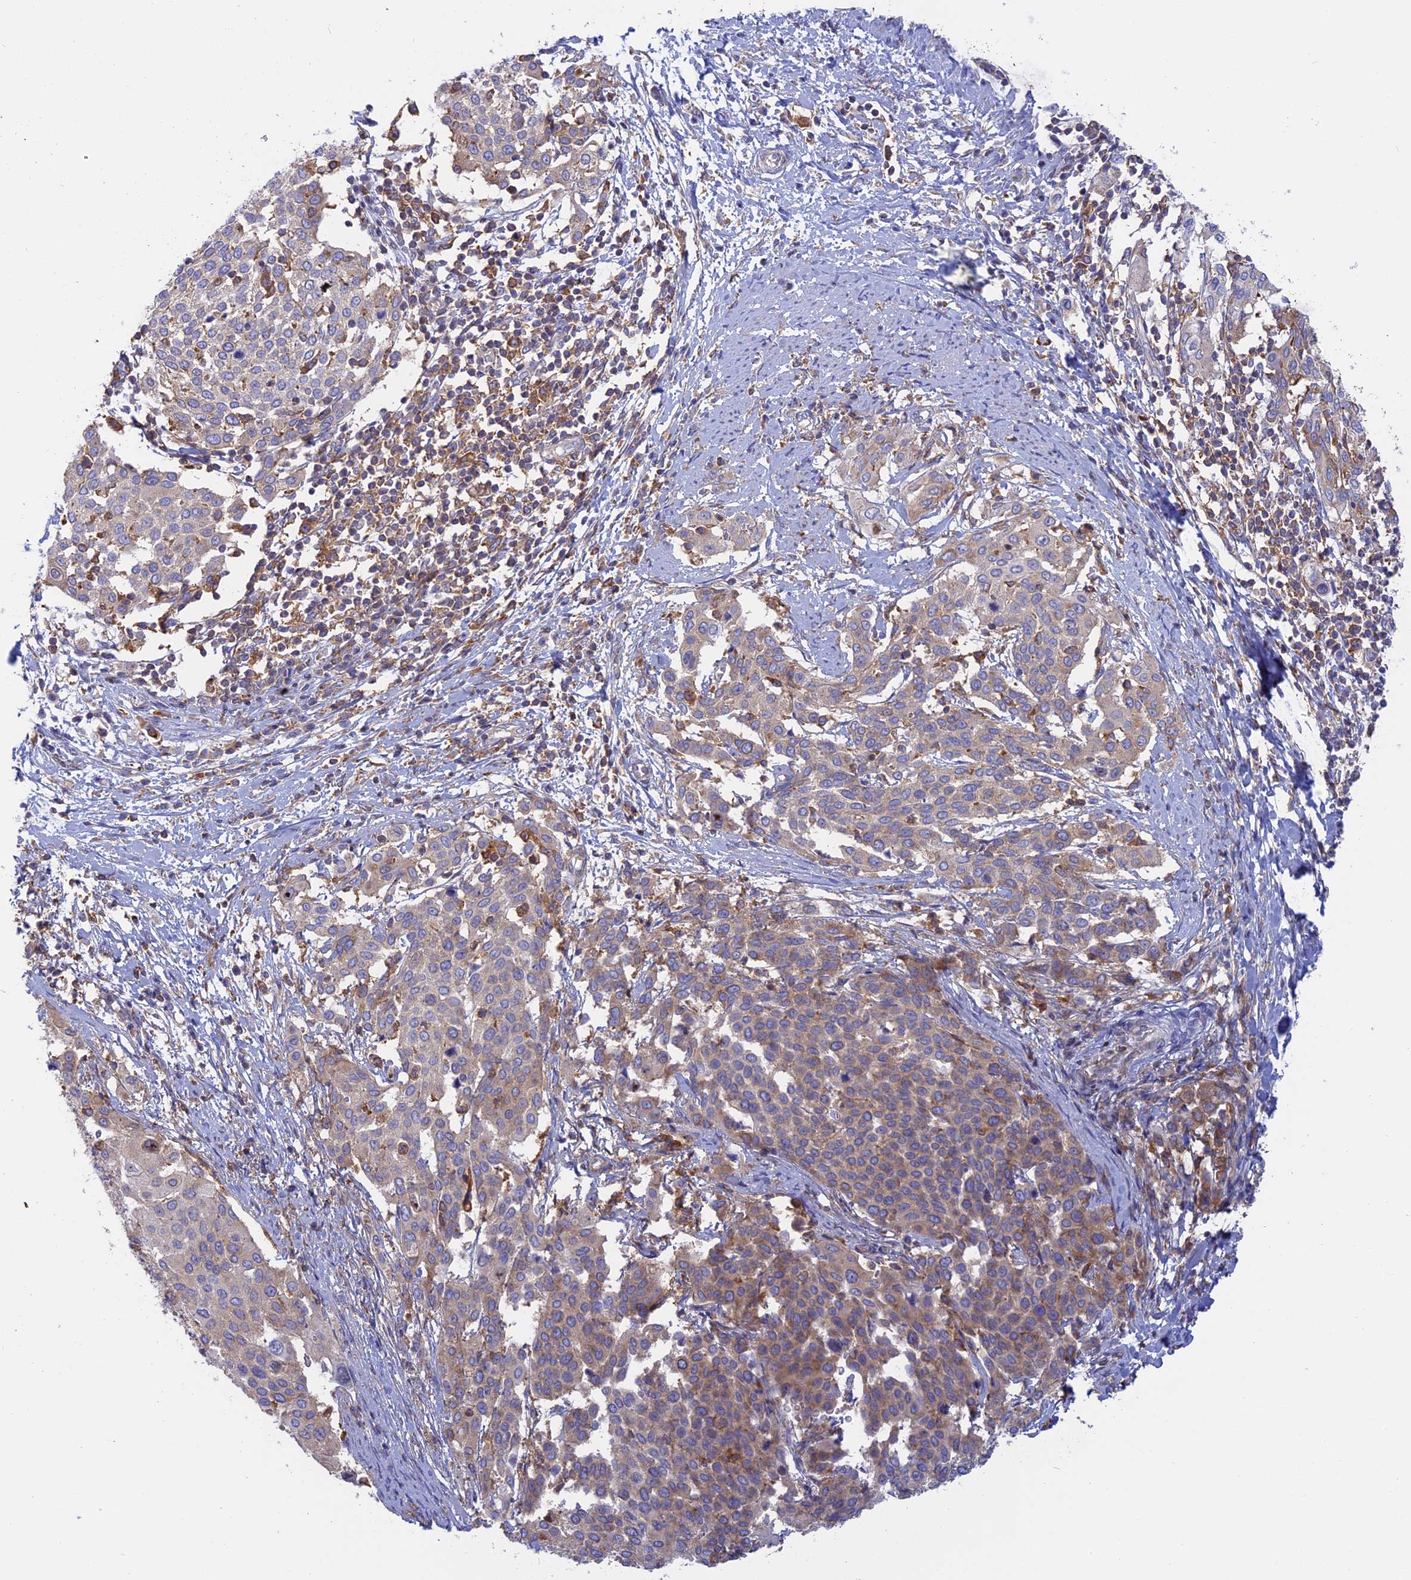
{"staining": {"intensity": "moderate", "quantity": "<25%", "location": "cytoplasmic/membranous"}, "tissue": "cervical cancer", "cell_type": "Tumor cells", "image_type": "cancer", "snomed": [{"axis": "morphology", "description": "Squamous cell carcinoma, NOS"}, {"axis": "topography", "description": "Cervix"}], "caption": "Immunohistochemistry (IHC) image of cervical squamous cell carcinoma stained for a protein (brown), which shows low levels of moderate cytoplasmic/membranous staining in approximately <25% of tumor cells.", "gene": "GMIP", "patient": {"sex": "female", "age": 44}}